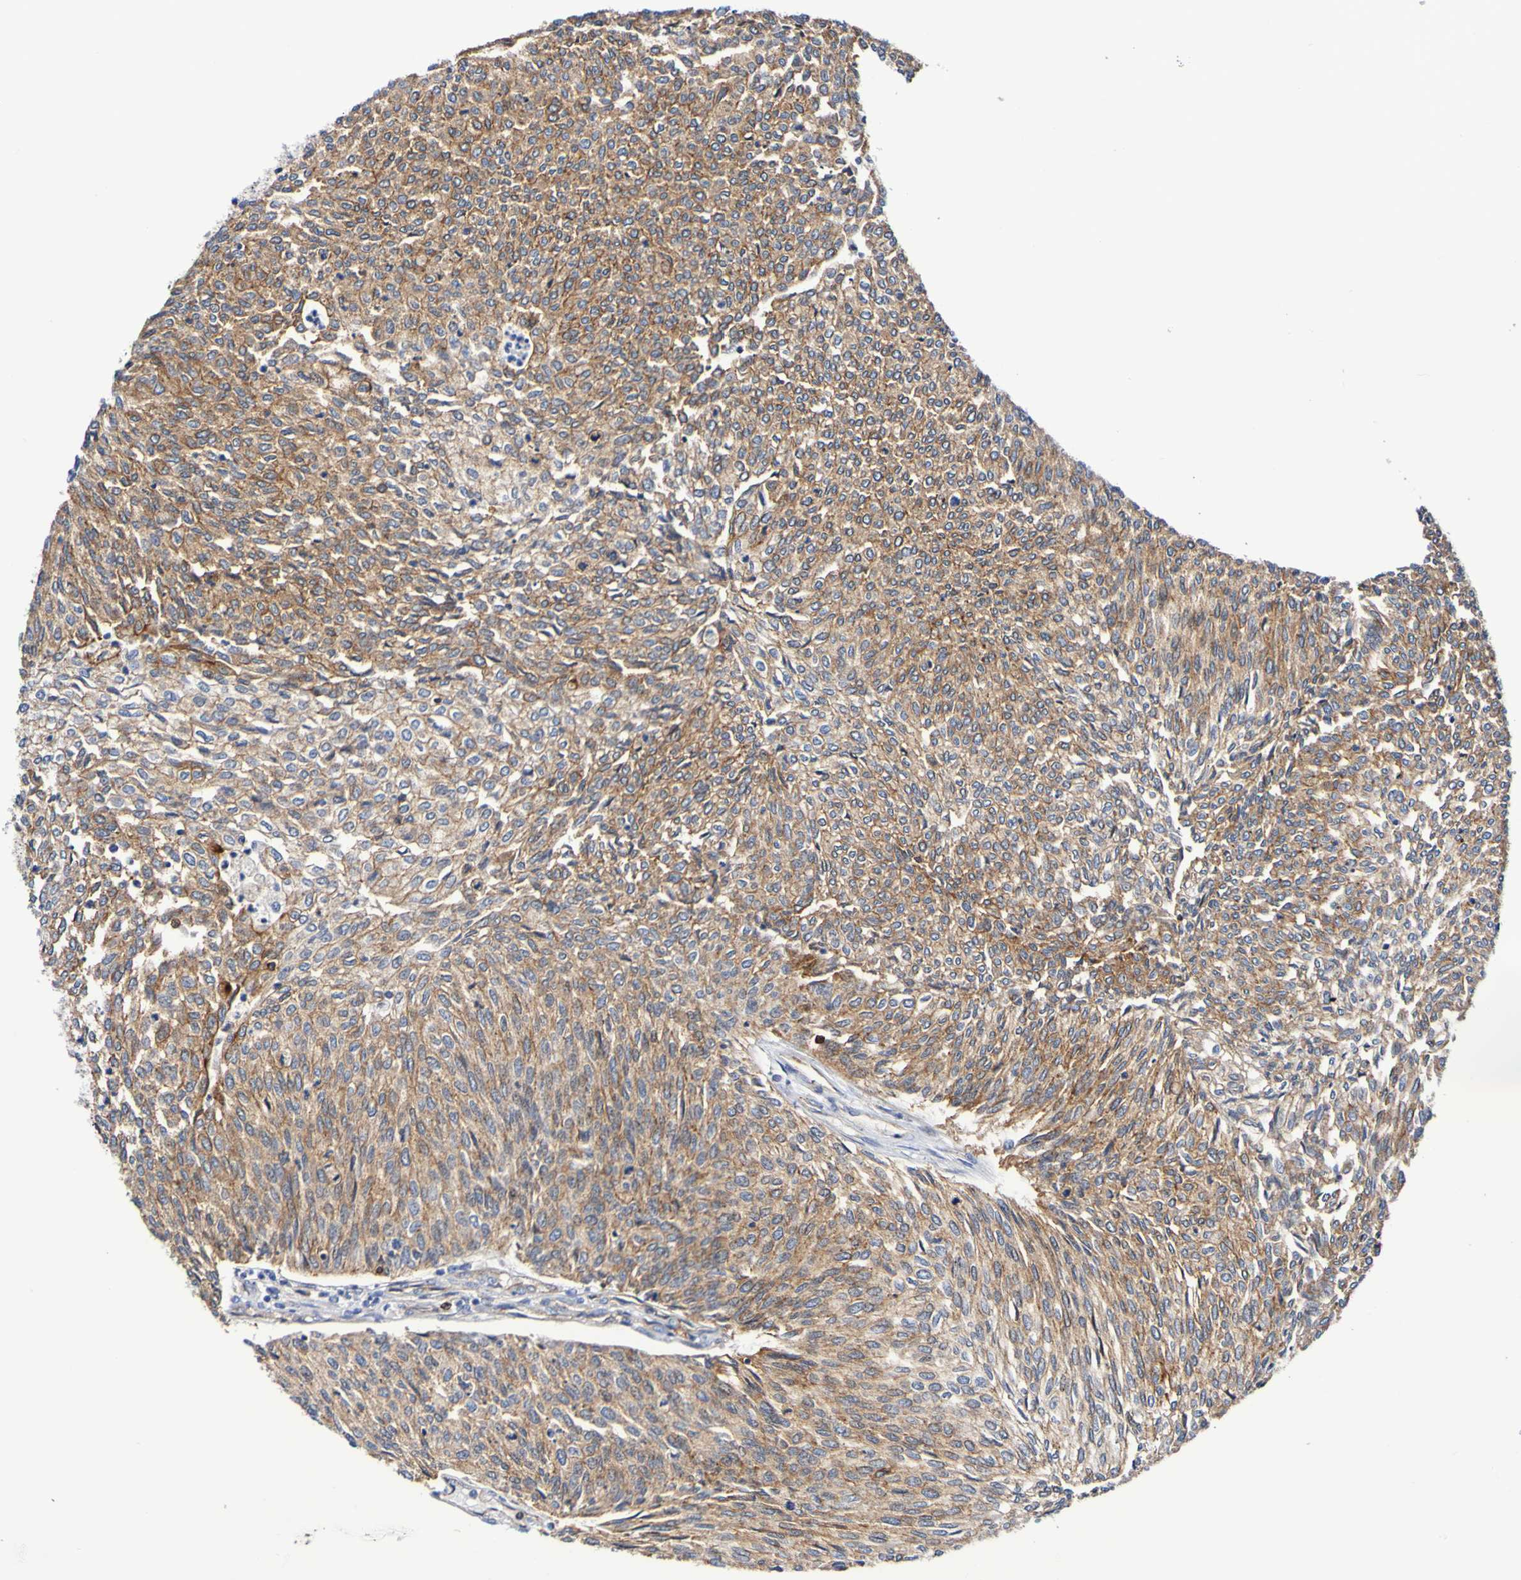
{"staining": {"intensity": "weak", "quantity": ">75%", "location": "cytoplasmic/membranous"}, "tissue": "urothelial cancer", "cell_type": "Tumor cells", "image_type": "cancer", "snomed": [{"axis": "morphology", "description": "Urothelial carcinoma, Low grade"}, {"axis": "topography", "description": "Urinary bladder"}], "caption": "Immunohistochemical staining of low-grade urothelial carcinoma reveals low levels of weak cytoplasmic/membranous expression in approximately >75% of tumor cells.", "gene": "GJB1", "patient": {"sex": "female", "age": 79}}